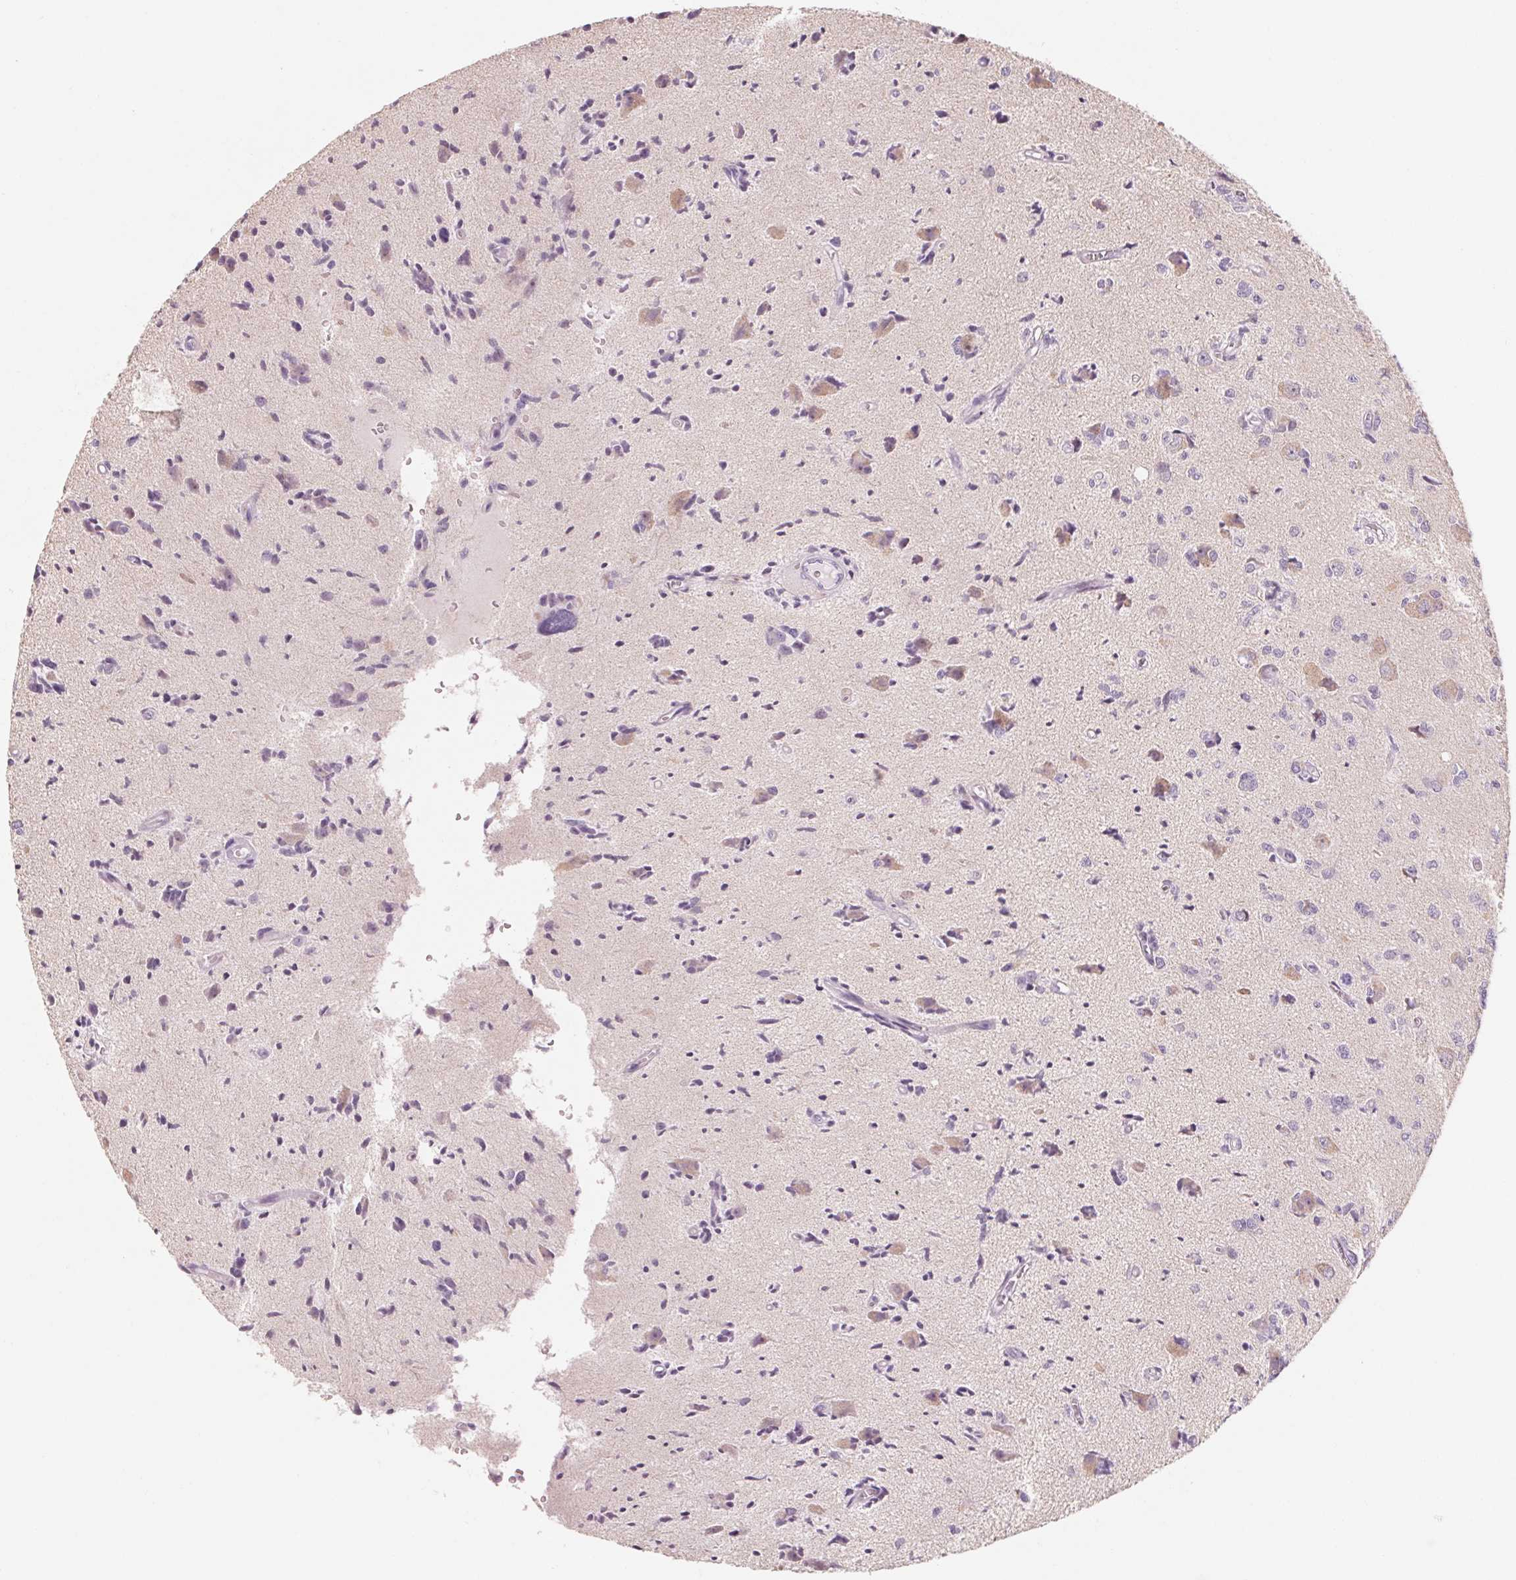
{"staining": {"intensity": "negative", "quantity": "none", "location": "none"}, "tissue": "glioma", "cell_type": "Tumor cells", "image_type": "cancer", "snomed": [{"axis": "morphology", "description": "Glioma, malignant, High grade"}, {"axis": "topography", "description": "Brain"}], "caption": "High-grade glioma (malignant) was stained to show a protein in brown. There is no significant expression in tumor cells.", "gene": "POU1F1", "patient": {"sex": "male", "age": 67}}